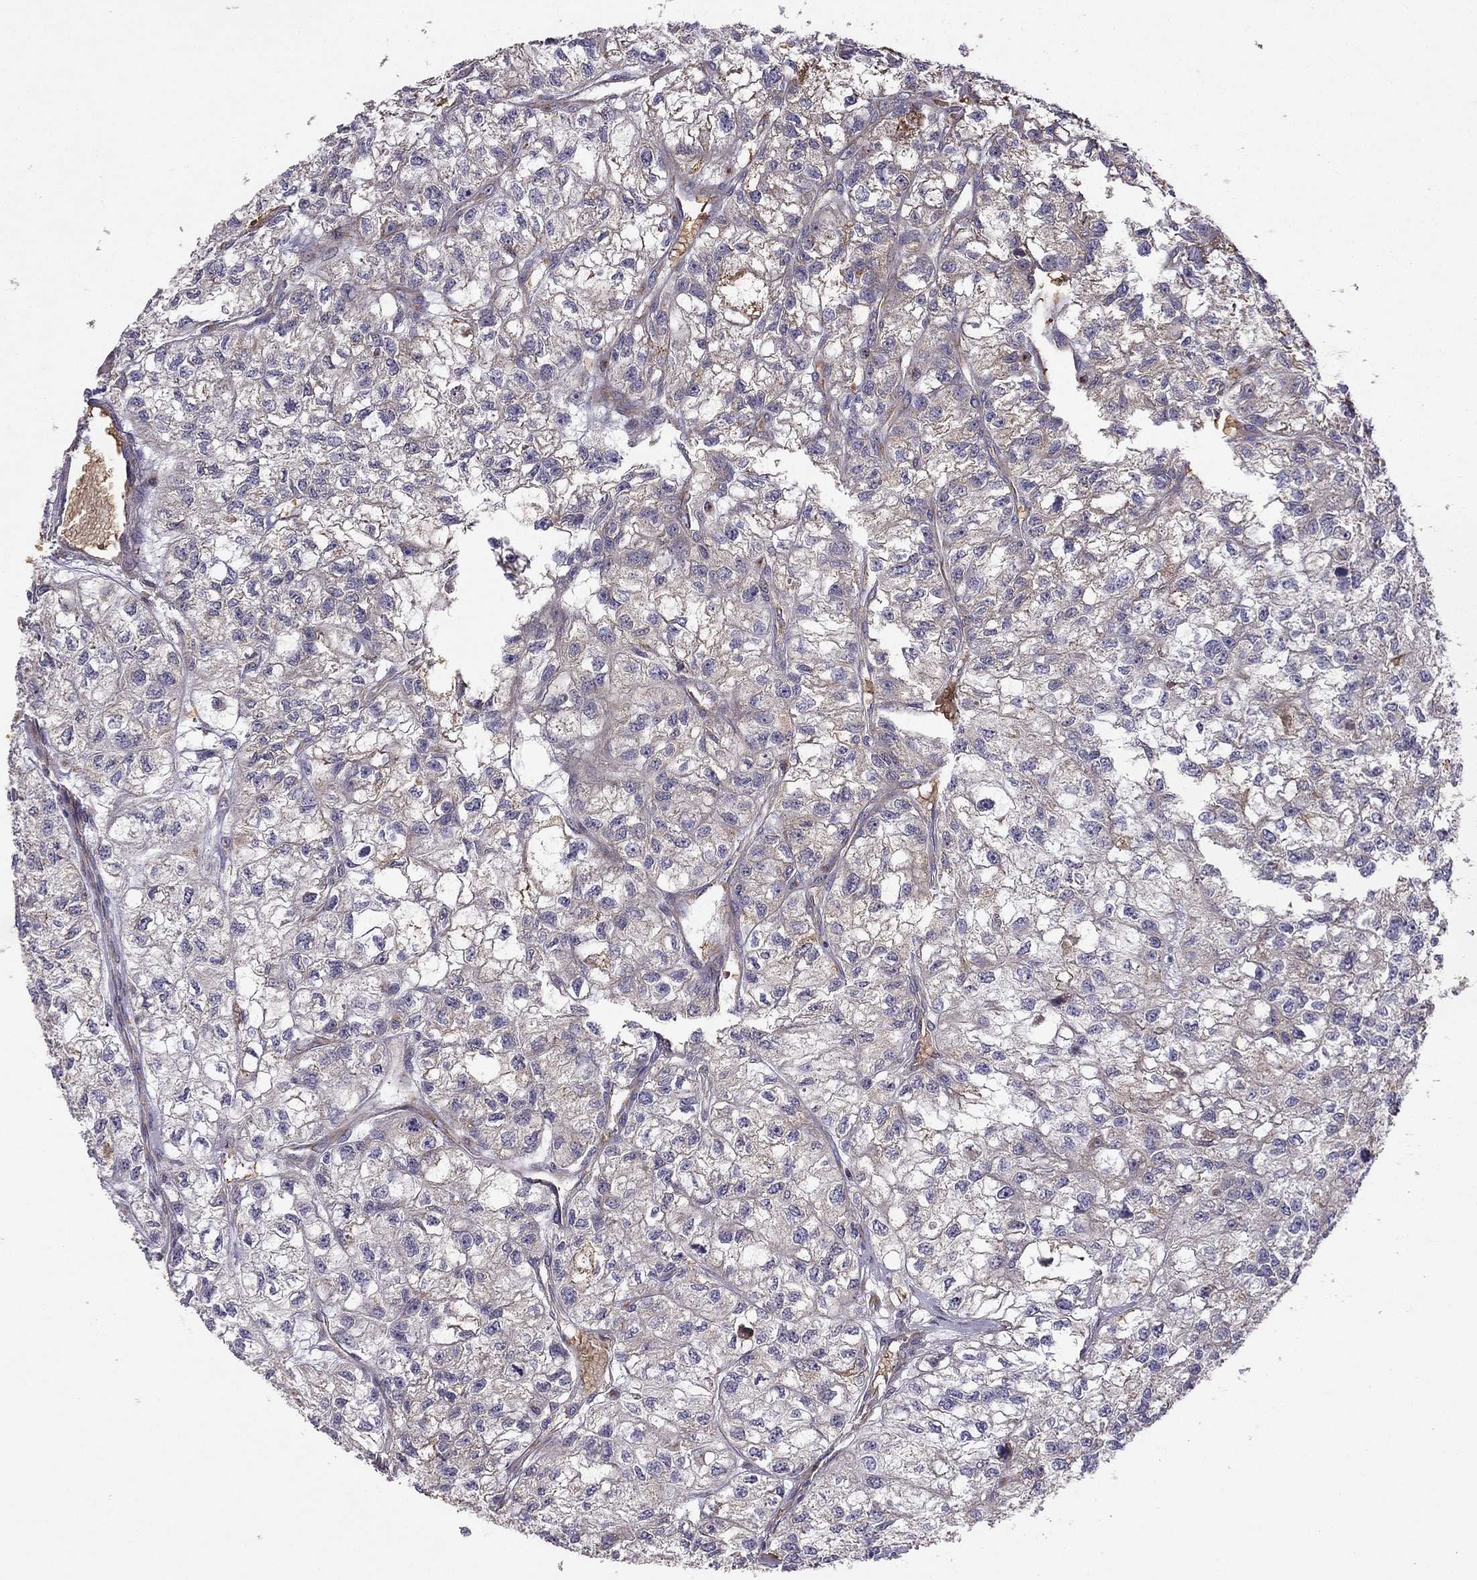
{"staining": {"intensity": "negative", "quantity": "none", "location": "none"}, "tissue": "renal cancer", "cell_type": "Tumor cells", "image_type": "cancer", "snomed": [{"axis": "morphology", "description": "Adenocarcinoma, NOS"}, {"axis": "topography", "description": "Kidney"}], "caption": "Immunohistochemistry (IHC) image of neoplastic tissue: renal cancer stained with DAB (3,3'-diaminobenzidine) demonstrates no significant protein positivity in tumor cells. (DAB (3,3'-diaminobenzidine) immunohistochemistry visualized using brightfield microscopy, high magnification).", "gene": "B4GALT7", "patient": {"sex": "male", "age": 56}}